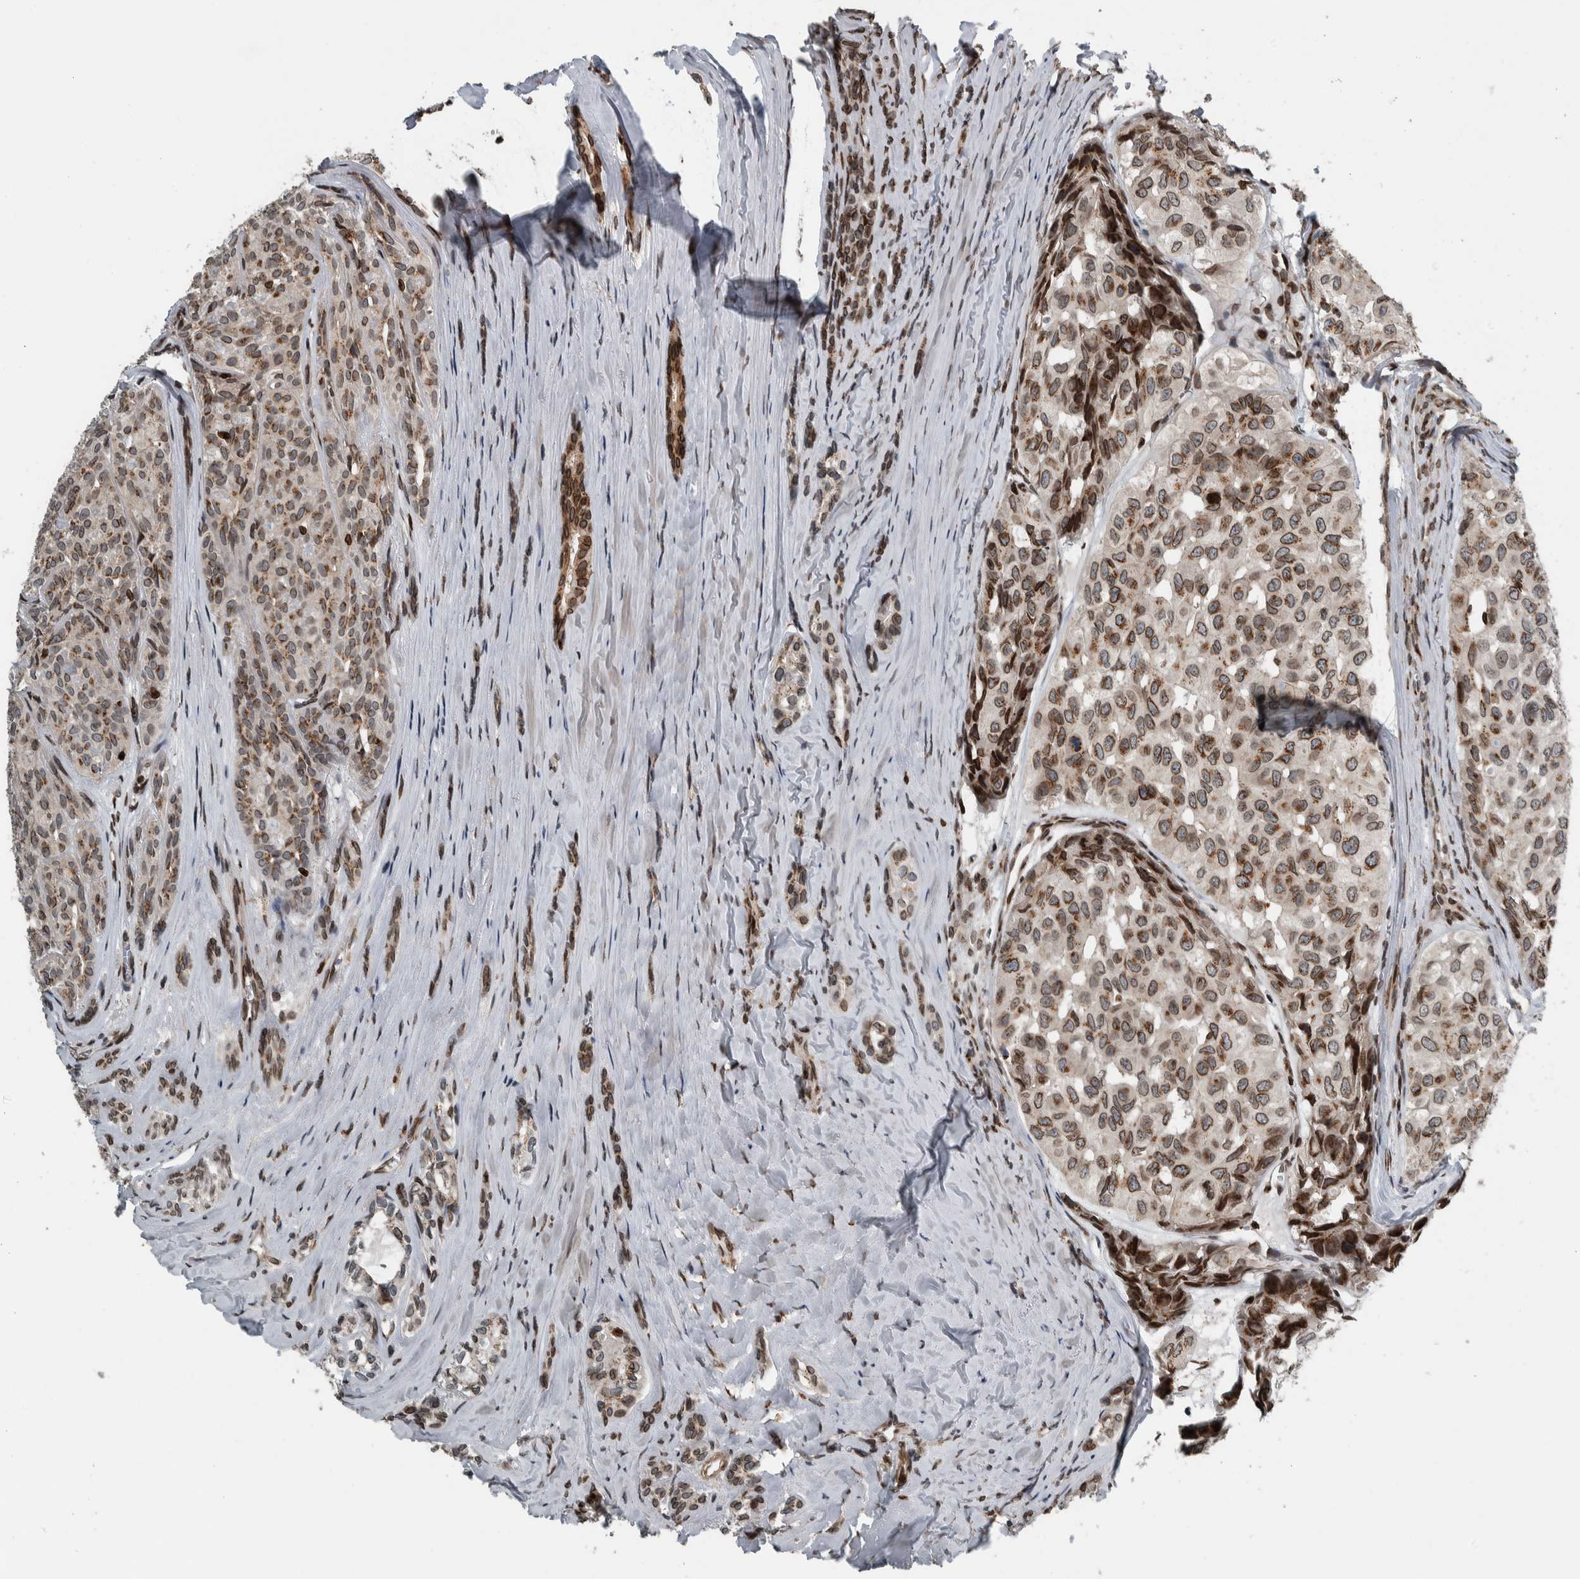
{"staining": {"intensity": "moderate", "quantity": "25%-75%", "location": "cytoplasmic/membranous,nuclear"}, "tissue": "head and neck cancer", "cell_type": "Tumor cells", "image_type": "cancer", "snomed": [{"axis": "morphology", "description": "Adenocarcinoma, NOS"}, {"axis": "topography", "description": "Salivary gland, NOS"}, {"axis": "topography", "description": "Head-Neck"}], "caption": "DAB (3,3'-diaminobenzidine) immunohistochemical staining of human head and neck cancer (adenocarcinoma) reveals moderate cytoplasmic/membranous and nuclear protein expression in about 25%-75% of tumor cells. Nuclei are stained in blue.", "gene": "FAM135B", "patient": {"sex": "female", "age": 76}}